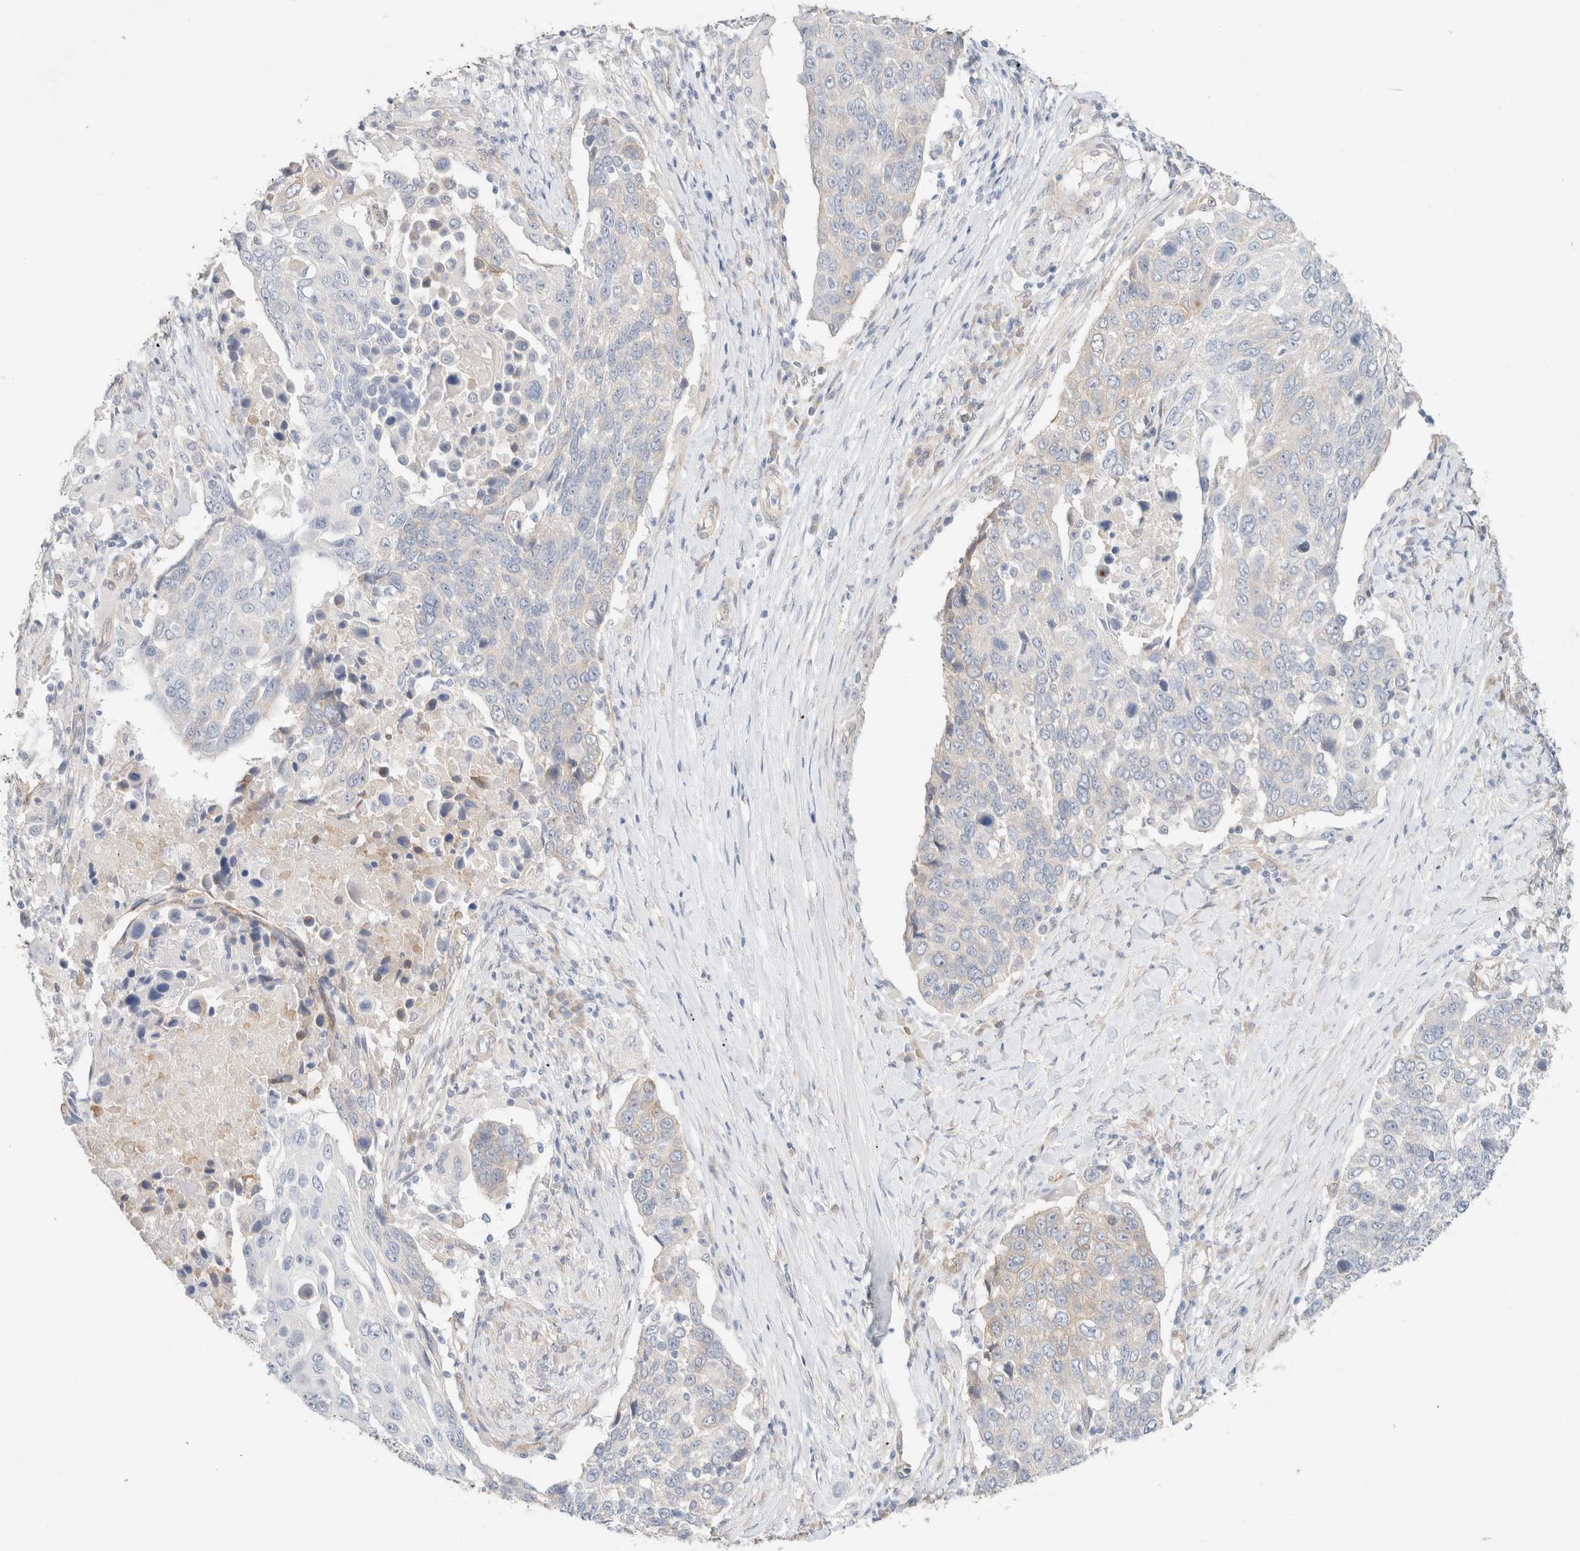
{"staining": {"intensity": "weak", "quantity": "<25%", "location": "cytoplasmic/membranous"}, "tissue": "lung cancer", "cell_type": "Tumor cells", "image_type": "cancer", "snomed": [{"axis": "morphology", "description": "Squamous cell carcinoma, NOS"}, {"axis": "topography", "description": "Lung"}], "caption": "Immunohistochemistry histopathology image of neoplastic tissue: human lung cancer (squamous cell carcinoma) stained with DAB (3,3'-diaminobenzidine) exhibits no significant protein positivity in tumor cells.", "gene": "CSNK1E", "patient": {"sex": "male", "age": 66}}